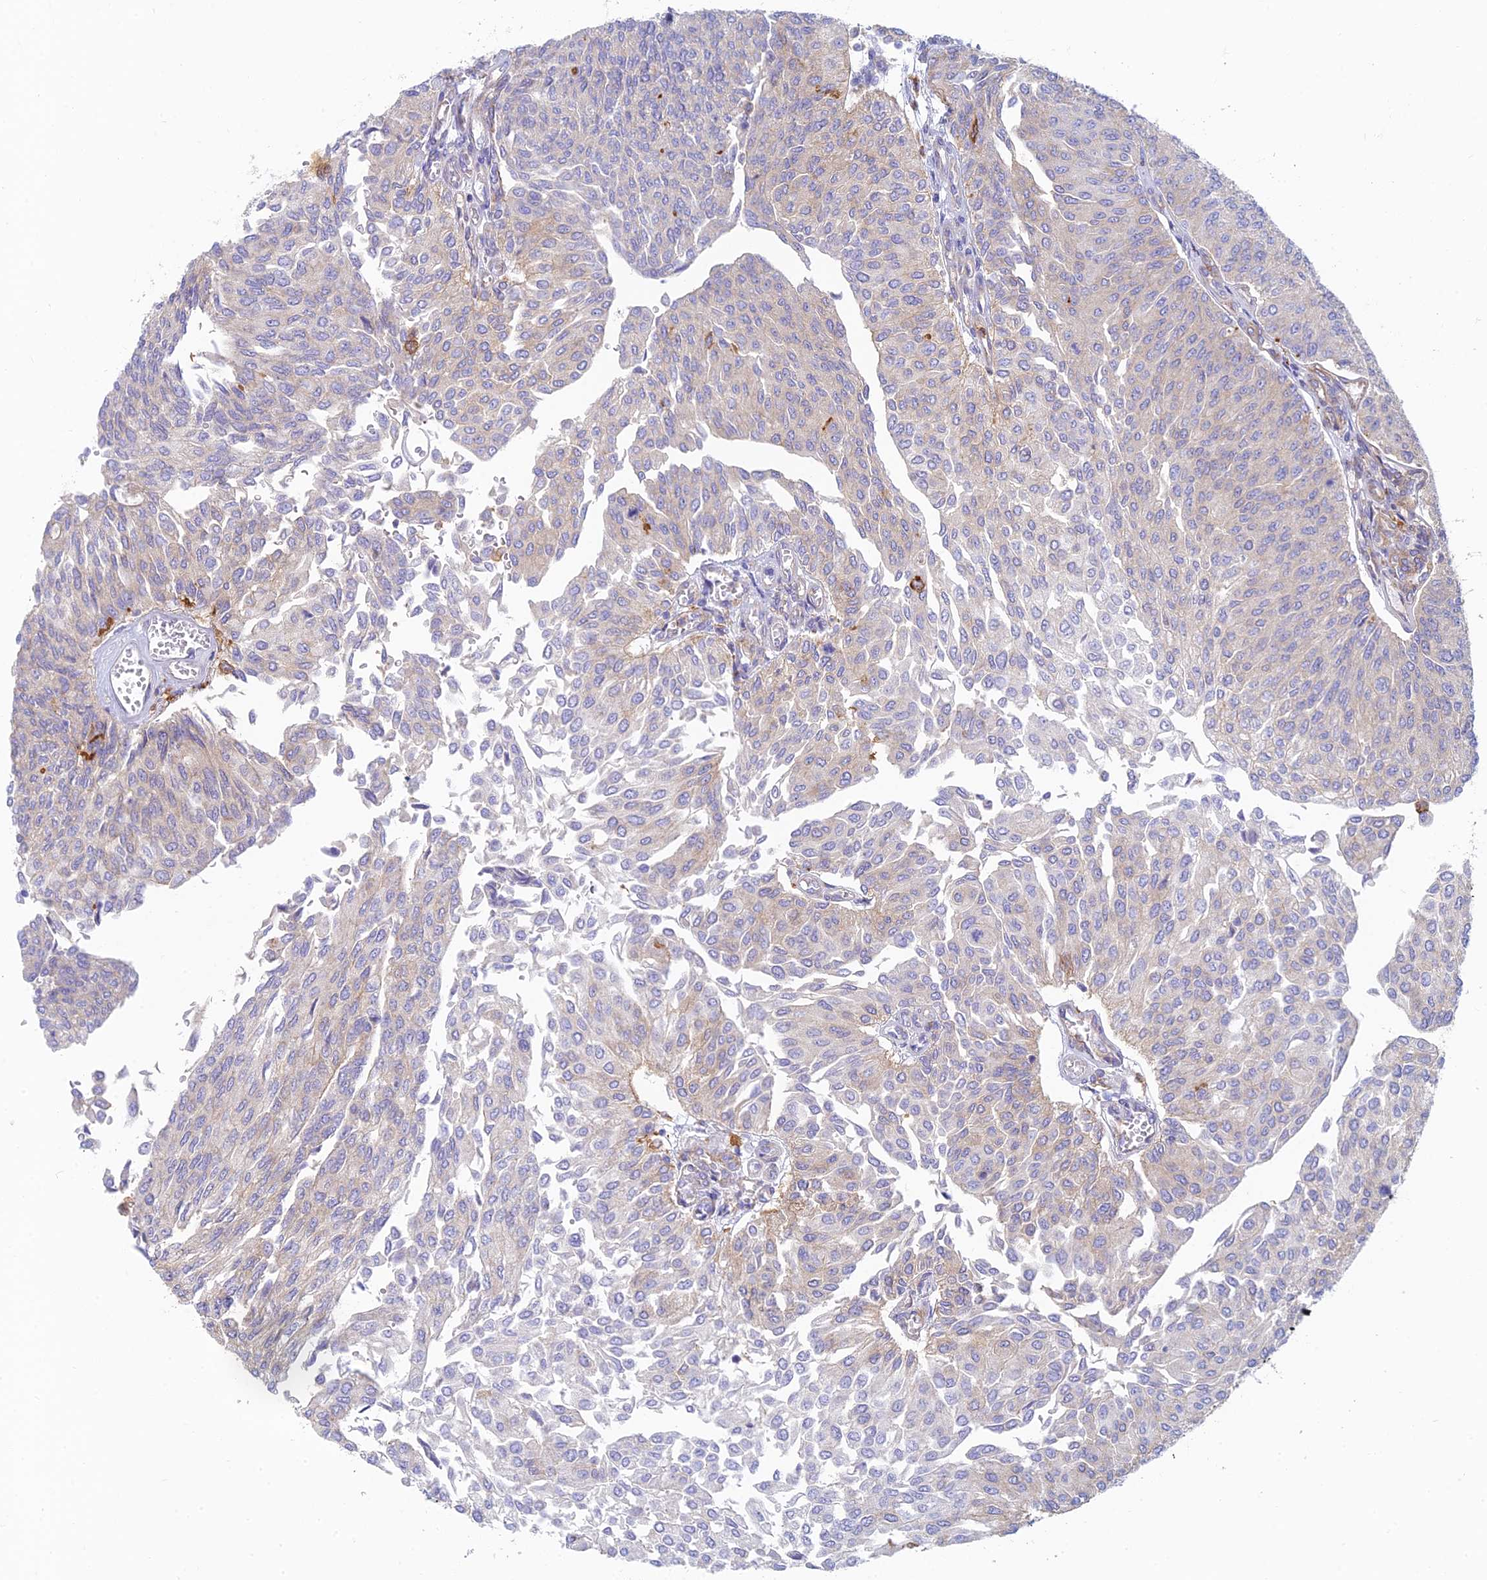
{"staining": {"intensity": "moderate", "quantity": "25%-75%", "location": "cytoplasmic/membranous"}, "tissue": "urothelial cancer", "cell_type": "Tumor cells", "image_type": "cancer", "snomed": [{"axis": "morphology", "description": "Urothelial carcinoma, High grade"}, {"axis": "topography", "description": "Urinary bladder"}], "caption": "Urothelial cancer stained with IHC exhibits moderate cytoplasmic/membranous staining in approximately 25%-75% of tumor cells.", "gene": "STRN4", "patient": {"sex": "female", "age": 79}}